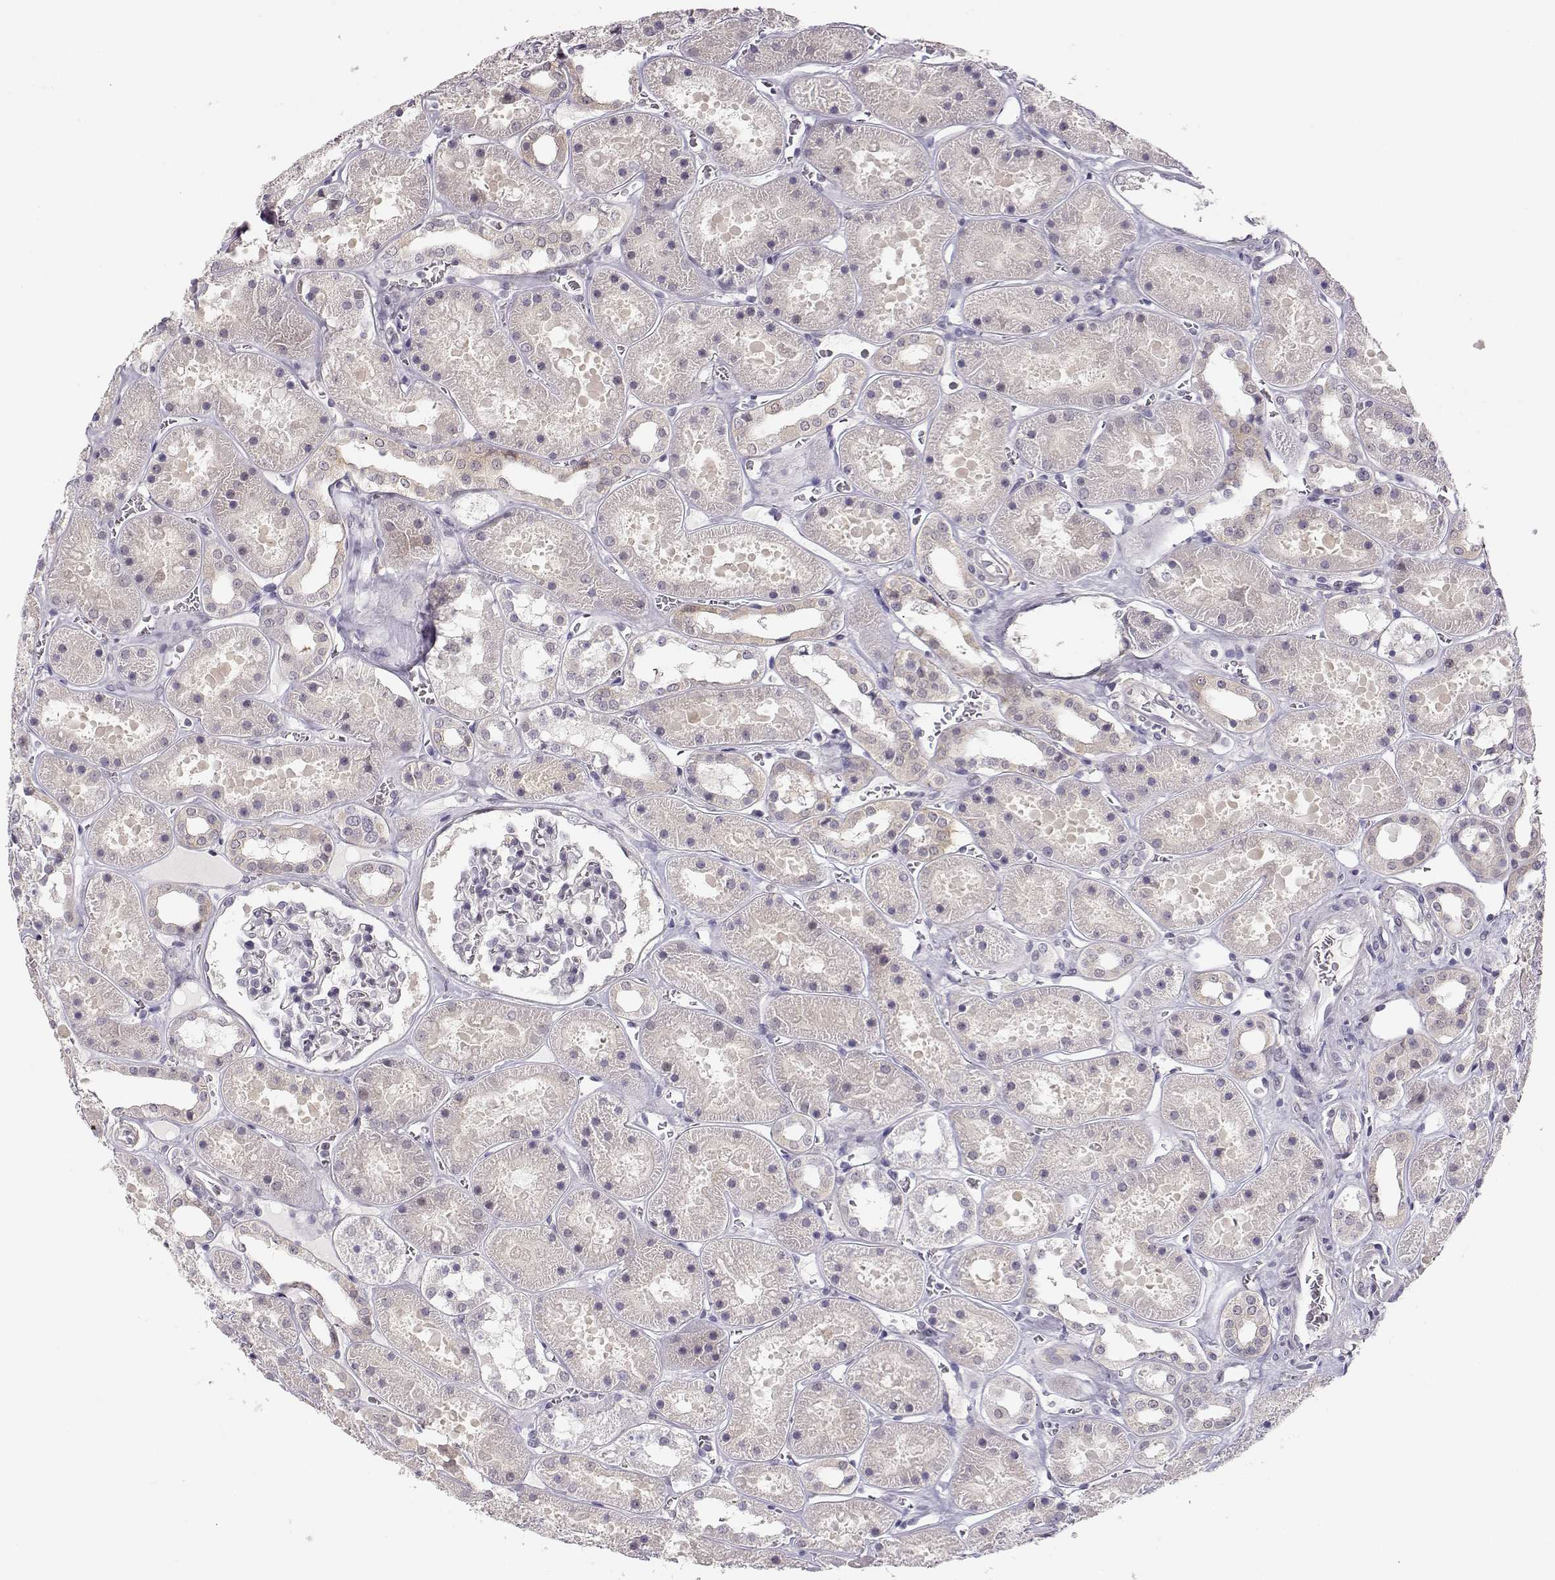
{"staining": {"intensity": "negative", "quantity": "none", "location": "none"}, "tissue": "kidney", "cell_type": "Cells in glomeruli", "image_type": "normal", "snomed": [{"axis": "morphology", "description": "Normal tissue, NOS"}, {"axis": "topography", "description": "Kidney"}], "caption": "Cells in glomeruli show no significant protein expression in unremarkable kidney.", "gene": "TEPP", "patient": {"sex": "female", "age": 41}}